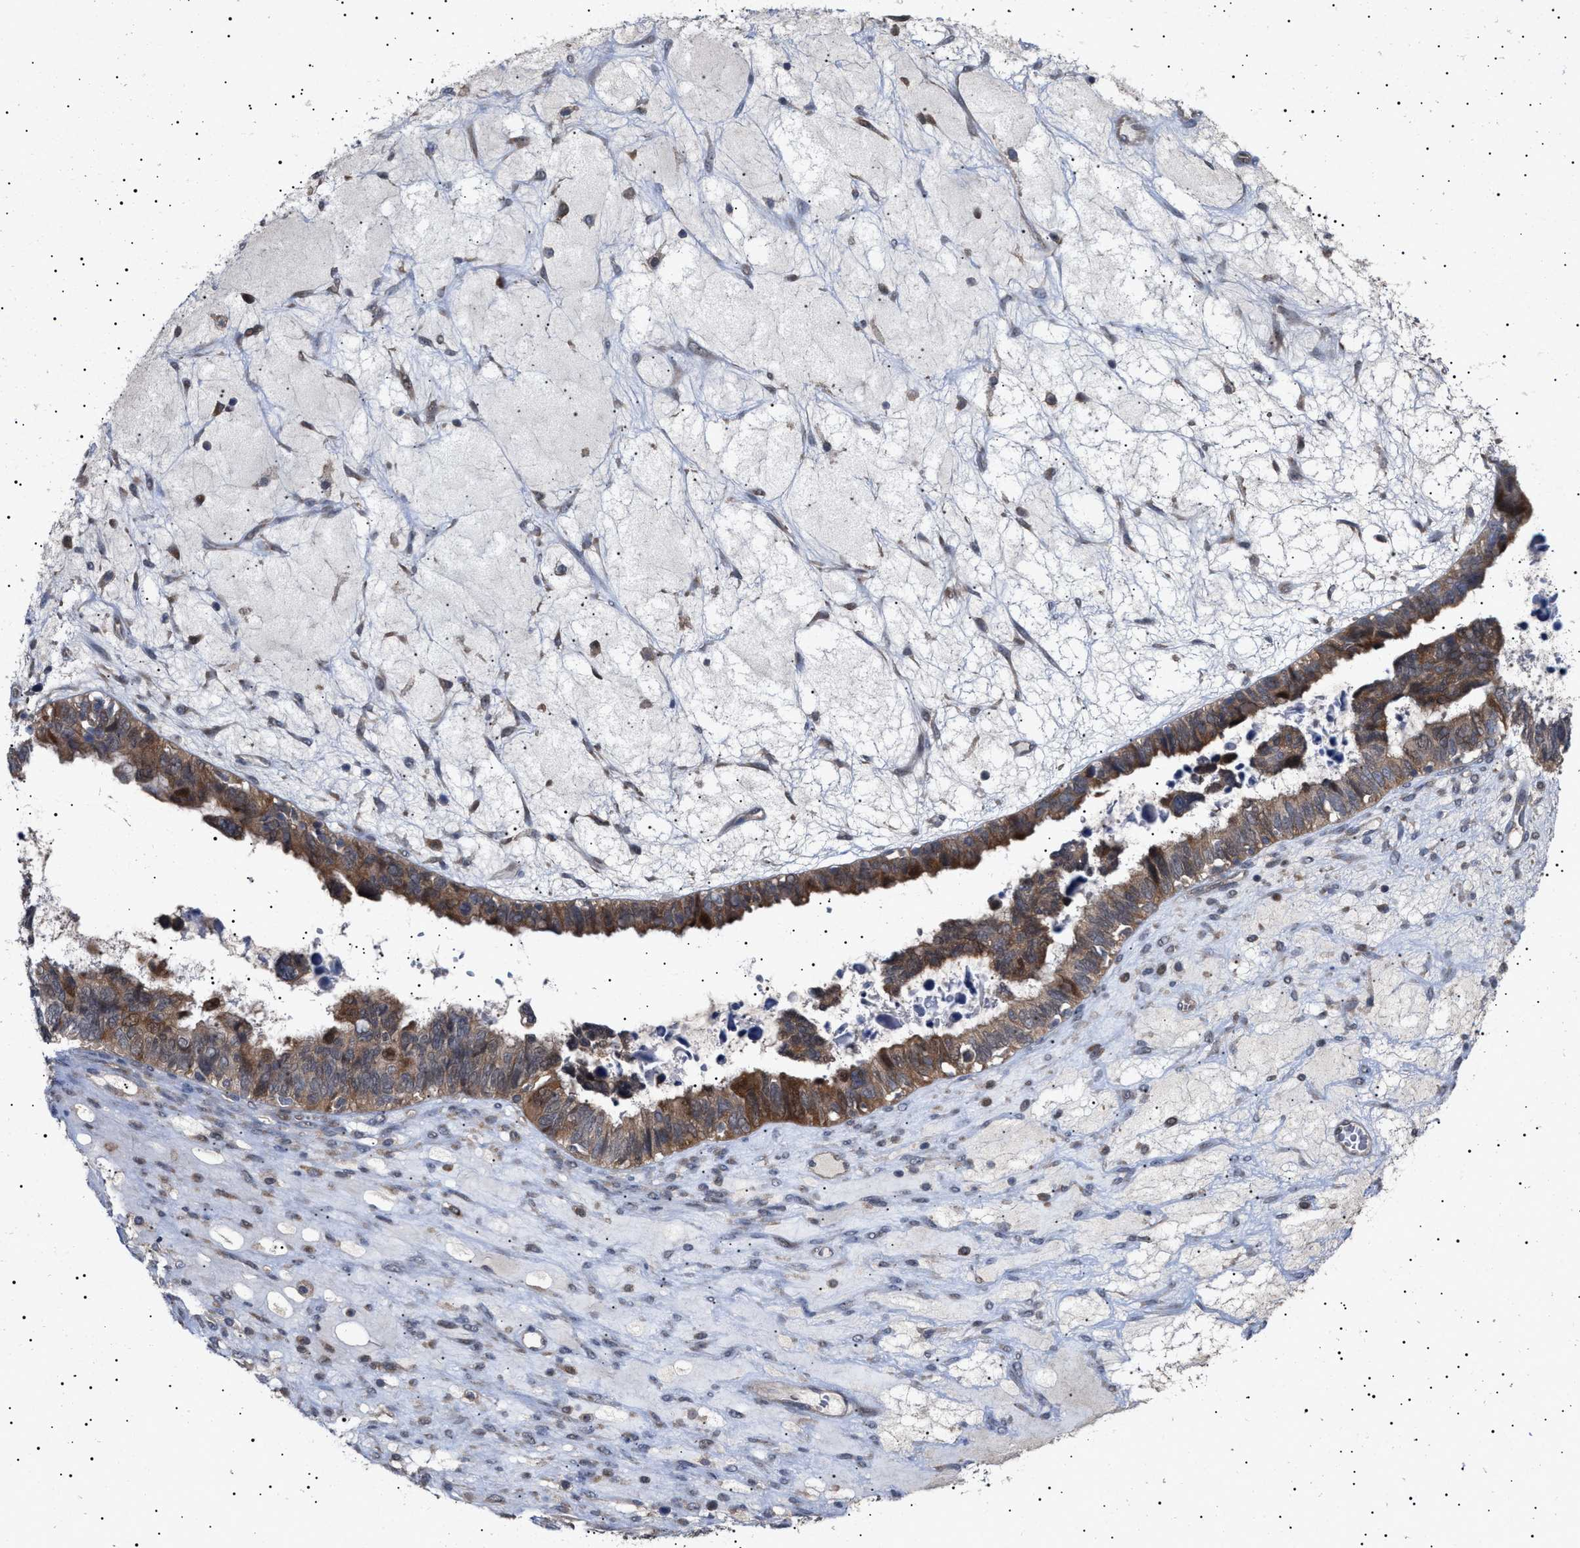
{"staining": {"intensity": "moderate", "quantity": ">75%", "location": "cytoplasmic/membranous"}, "tissue": "ovarian cancer", "cell_type": "Tumor cells", "image_type": "cancer", "snomed": [{"axis": "morphology", "description": "Cystadenocarcinoma, serous, NOS"}, {"axis": "topography", "description": "Ovary"}], "caption": "Immunohistochemistry image of neoplastic tissue: ovarian cancer (serous cystadenocarcinoma) stained using IHC demonstrates medium levels of moderate protein expression localized specifically in the cytoplasmic/membranous of tumor cells, appearing as a cytoplasmic/membranous brown color.", "gene": "NPLOC4", "patient": {"sex": "female", "age": 79}}